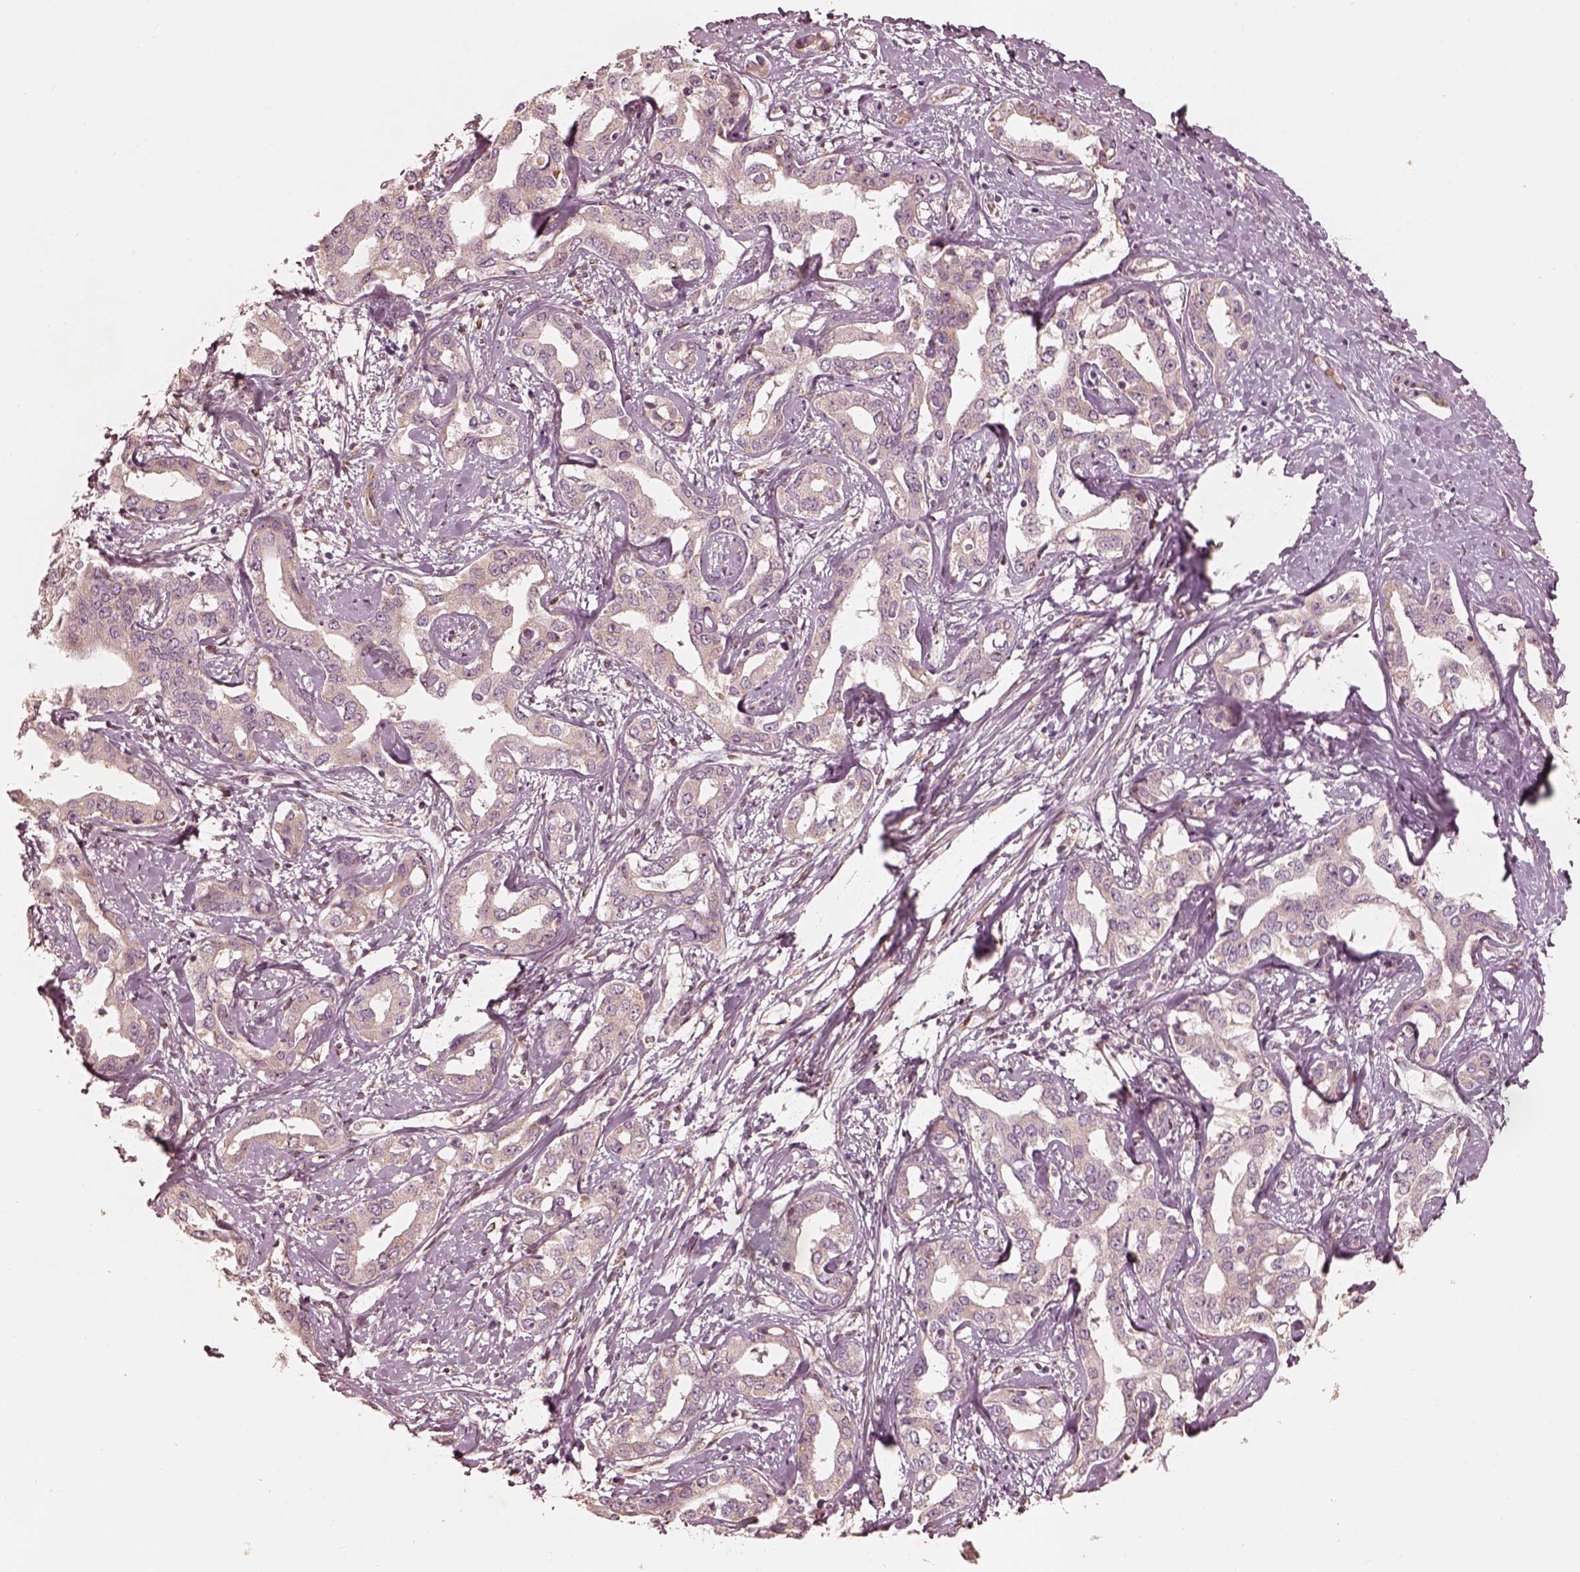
{"staining": {"intensity": "moderate", "quantity": "<25%", "location": "cytoplasmic/membranous"}, "tissue": "liver cancer", "cell_type": "Tumor cells", "image_type": "cancer", "snomed": [{"axis": "morphology", "description": "Cholangiocarcinoma"}, {"axis": "topography", "description": "Liver"}], "caption": "This is an image of immunohistochemistry staining of liver cancer, which shows moderate positivity in the cytoplasmic/membranous of tumor cells.", "gene": "WLS", "patient": {"sex": "male", "age": 59}}